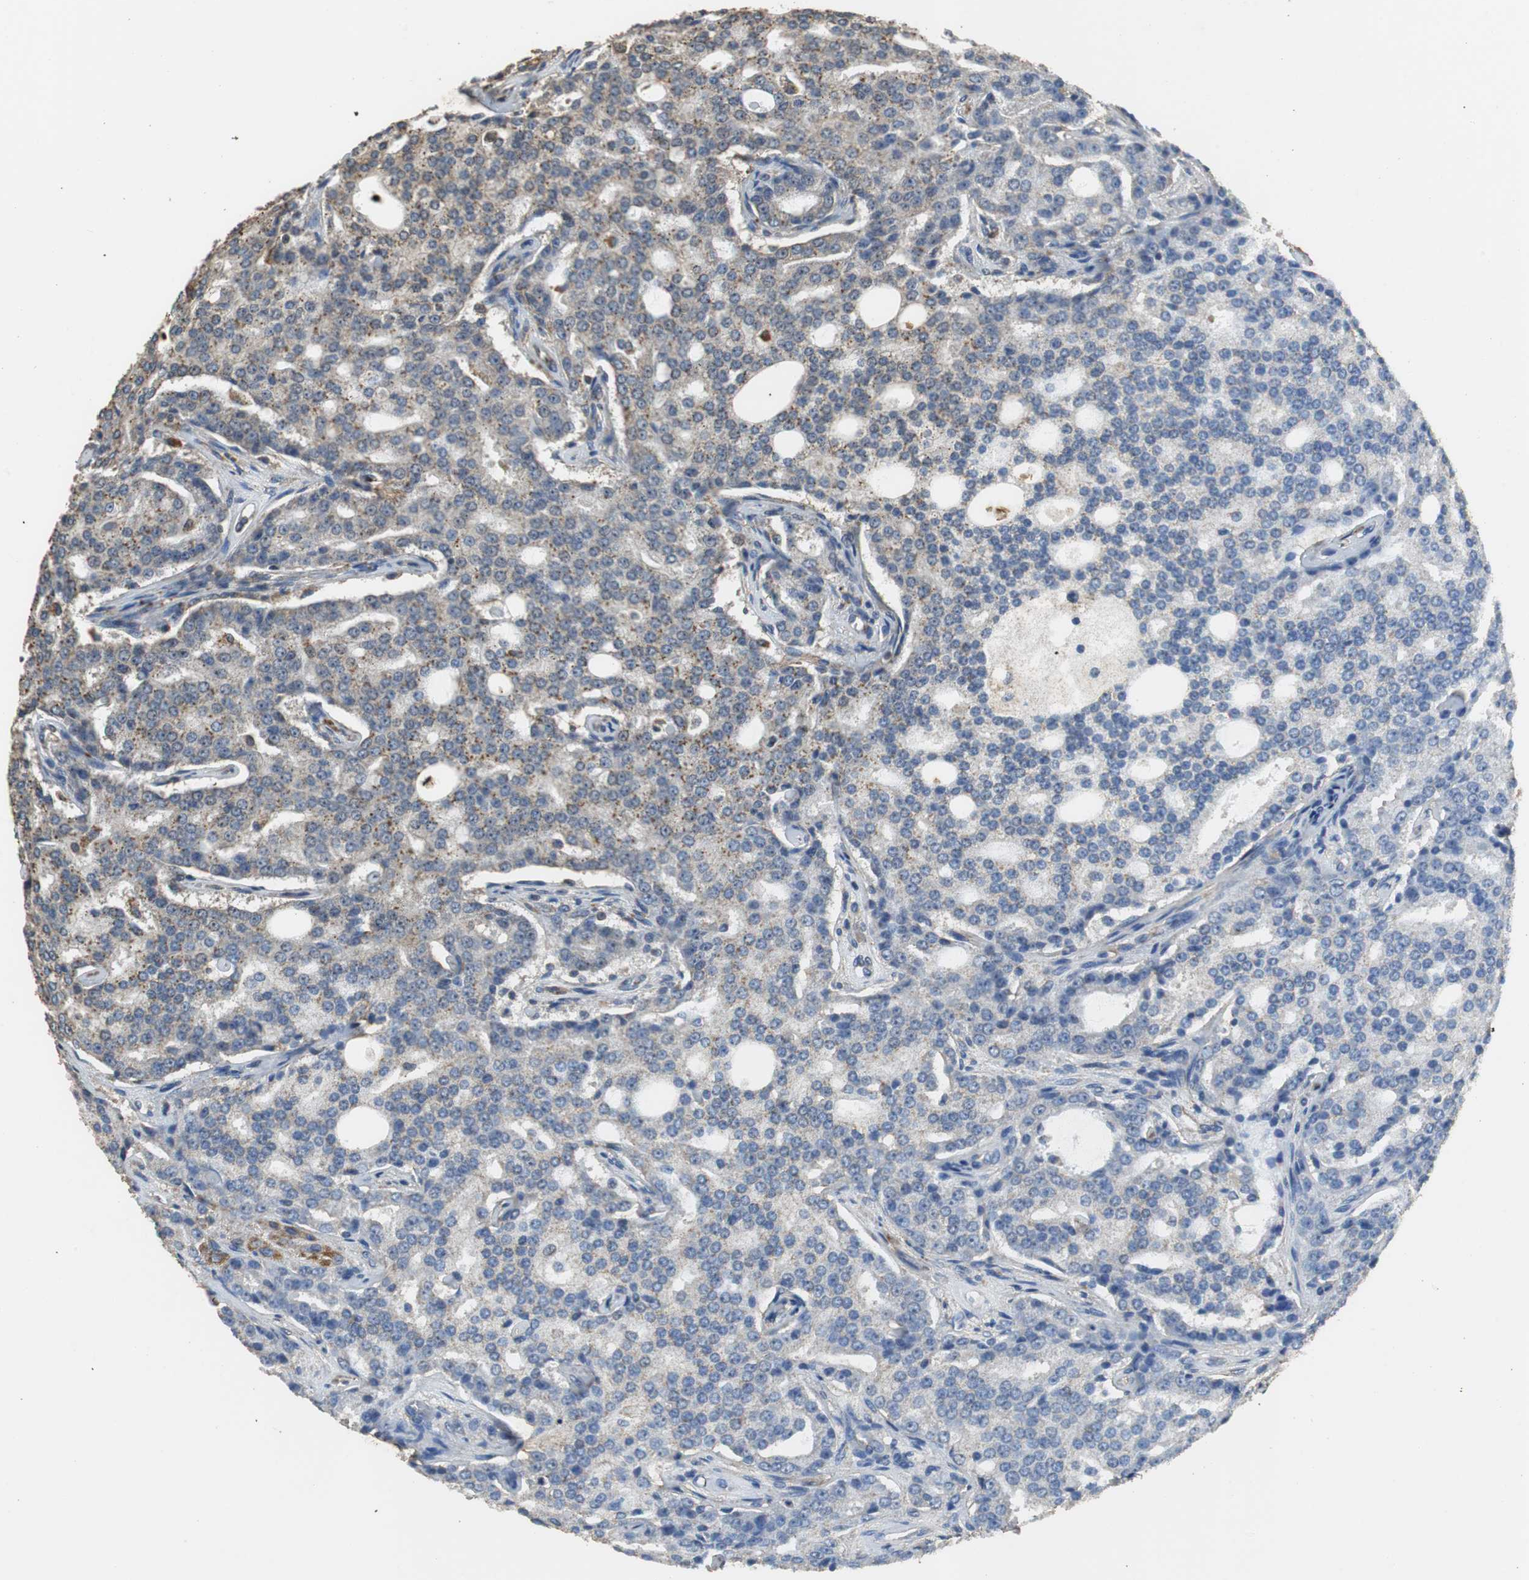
{"staining": {"intensity": "moderate", "quantity": "<25%", "location": "cytoplasmic/membranous"}, "tissue": "prostate cancer", "cell_type": "Tumor cells", "image_type": "cancer", "snomed": [{"axis": "morphology", "description": "Adenocarcinoma, High grade"}, {"axis": "topography", "description": "Prostate"}], "caption": "A brown stain shows moderate cytoplasmic/membranous expression of a protein in prostate cancer (high-grade adenocarcinoma) tumor cells.", "gene": "NNT", "patient": {"sex": "male", "age": 72}}